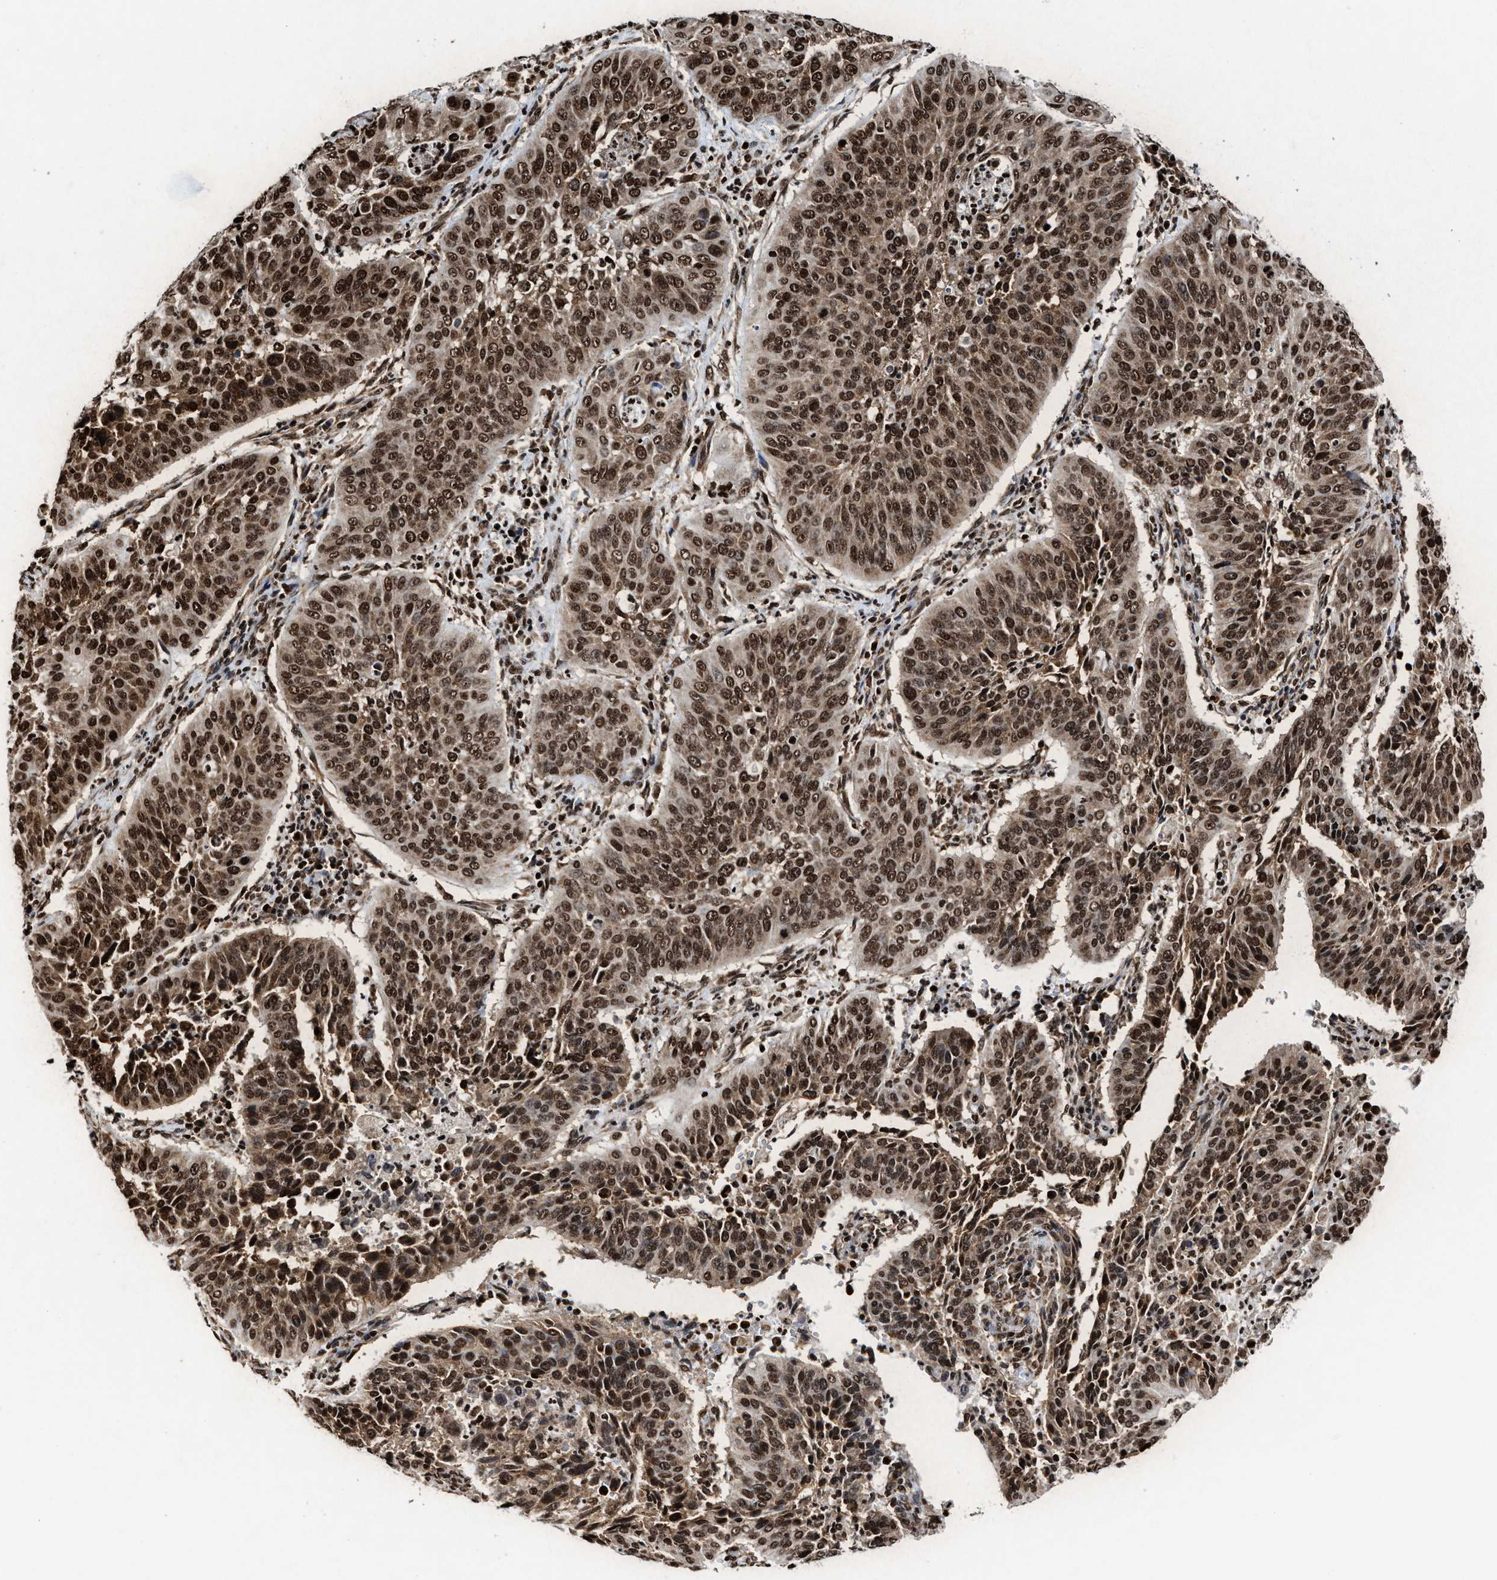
{"staining": {"intensity": "strong", "quantity": ">75%", "location": "cytoplasmic/membranous,nuclear"}, "tissue": "cervical cancer", "cell_type": "Tumor cells", "image_type": "cancer", "snomed": [{"axis": "morphology", "description": "Normal tissue, NOS"}, {"axis": "morphology", "description": "Squamous cell carcinoma, NOS"}, {"axis": "topography", "description": "Cervix"}], "caption": "Squamous cell carcinoma (cervical) was stained to show a protein in brown. There is high levels of strong cytoplasmic/membranous and nuclear expression in about >75% of tumor cells. The staining was performed using DAB to visualize the protein expression in brown, while the nuclei were stained in blue with hematoxylin (Magnification: 20x).", "gene": "ALYREF", "patient": {"sex": "female", "age": 39}}